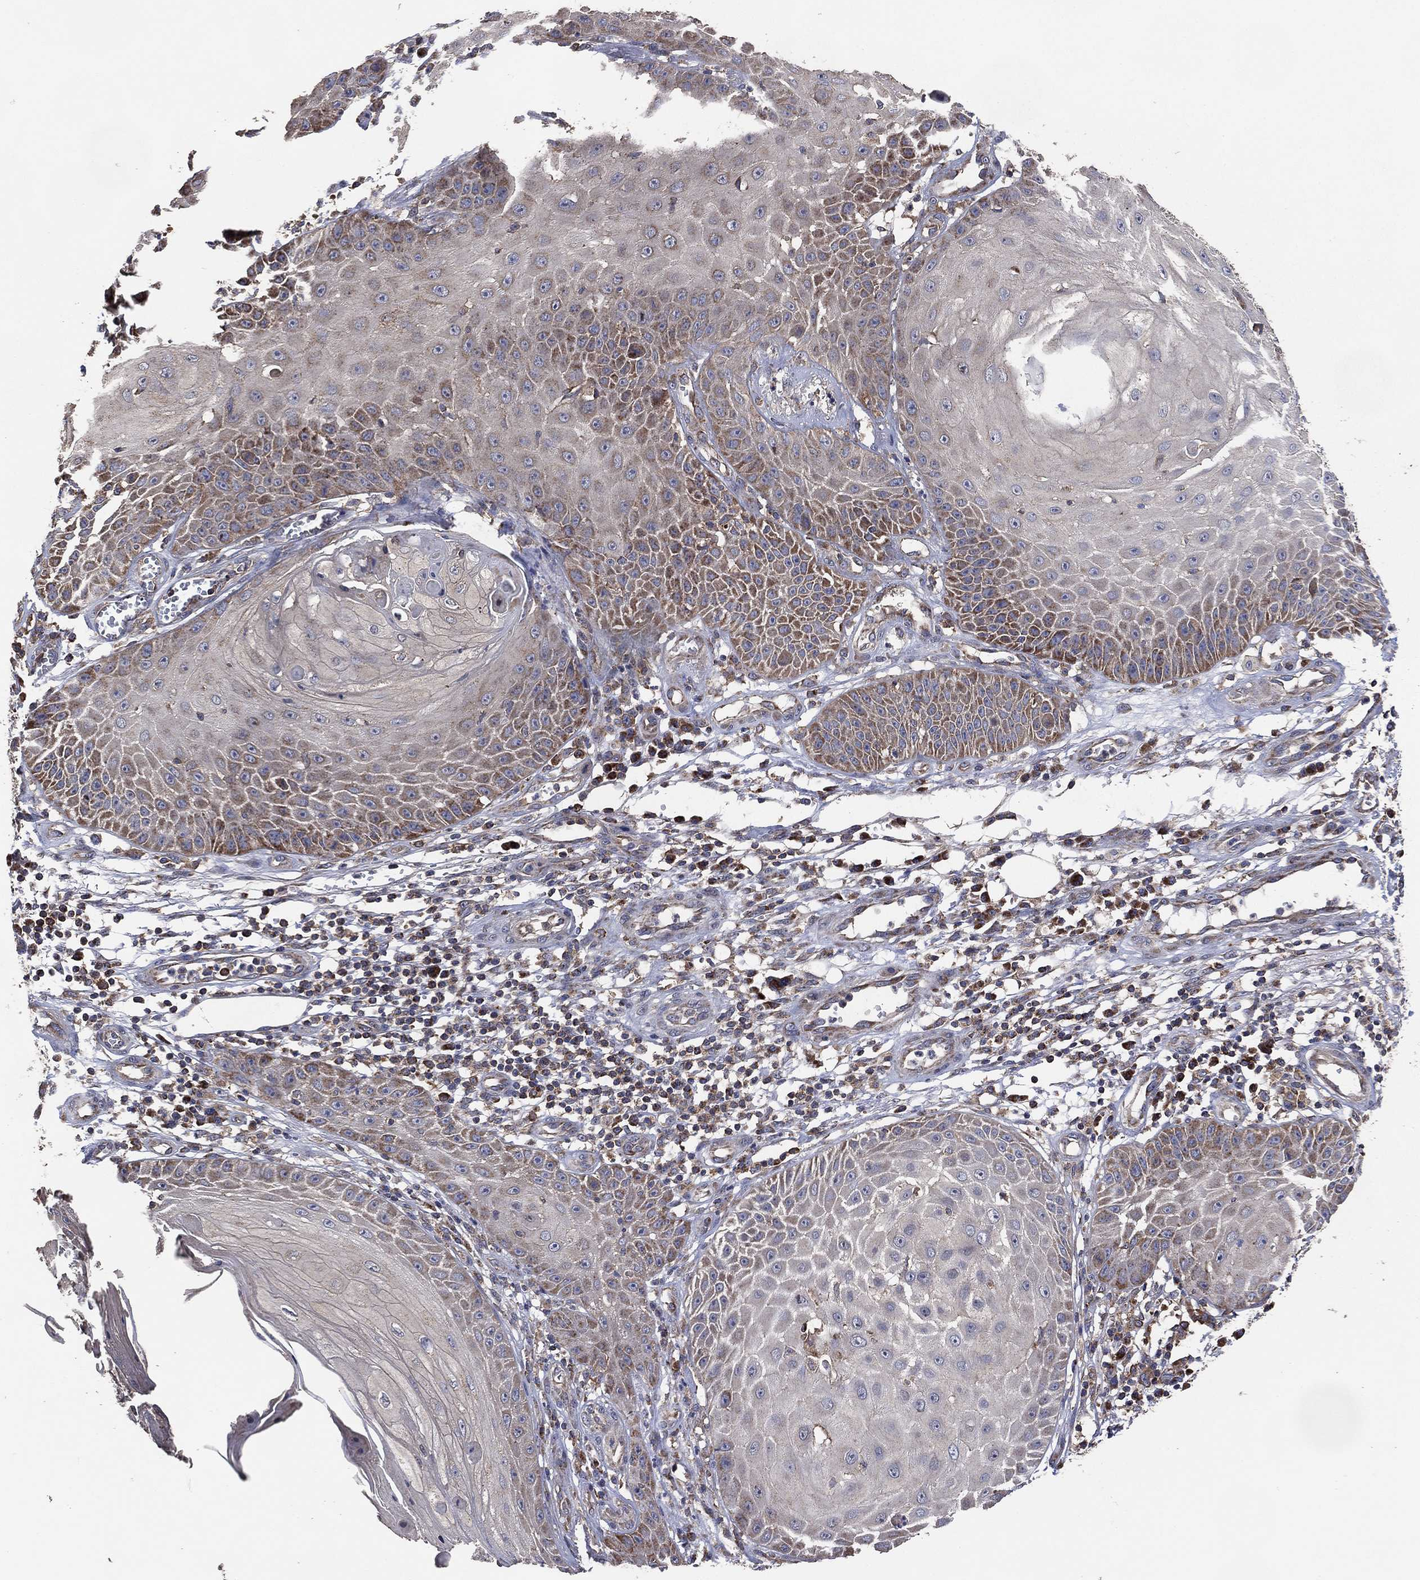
{"staining": {"intensity": "moderate", "quantity": "25%-75%", "location": "cytoplasmic/membranous"}, "tissue": "skin cancer", "cell_type": "Tumor cells", "image_type": "cancer", "snomed": [{"axis": "morphology", "description": "Squamous cell carcinoma, NOS"}, {"axis": "topography", "description": "Skin"}], "caption": "There is medium levels of moderate cytoplasmic/membranous expression in tumor cells of skin cancer (squamous cell carcinoma), as demonstrated by immunohistochemical staining (brown color).", "gene": "LIMD1", "patient": {"sex": "male", "age": 70}}